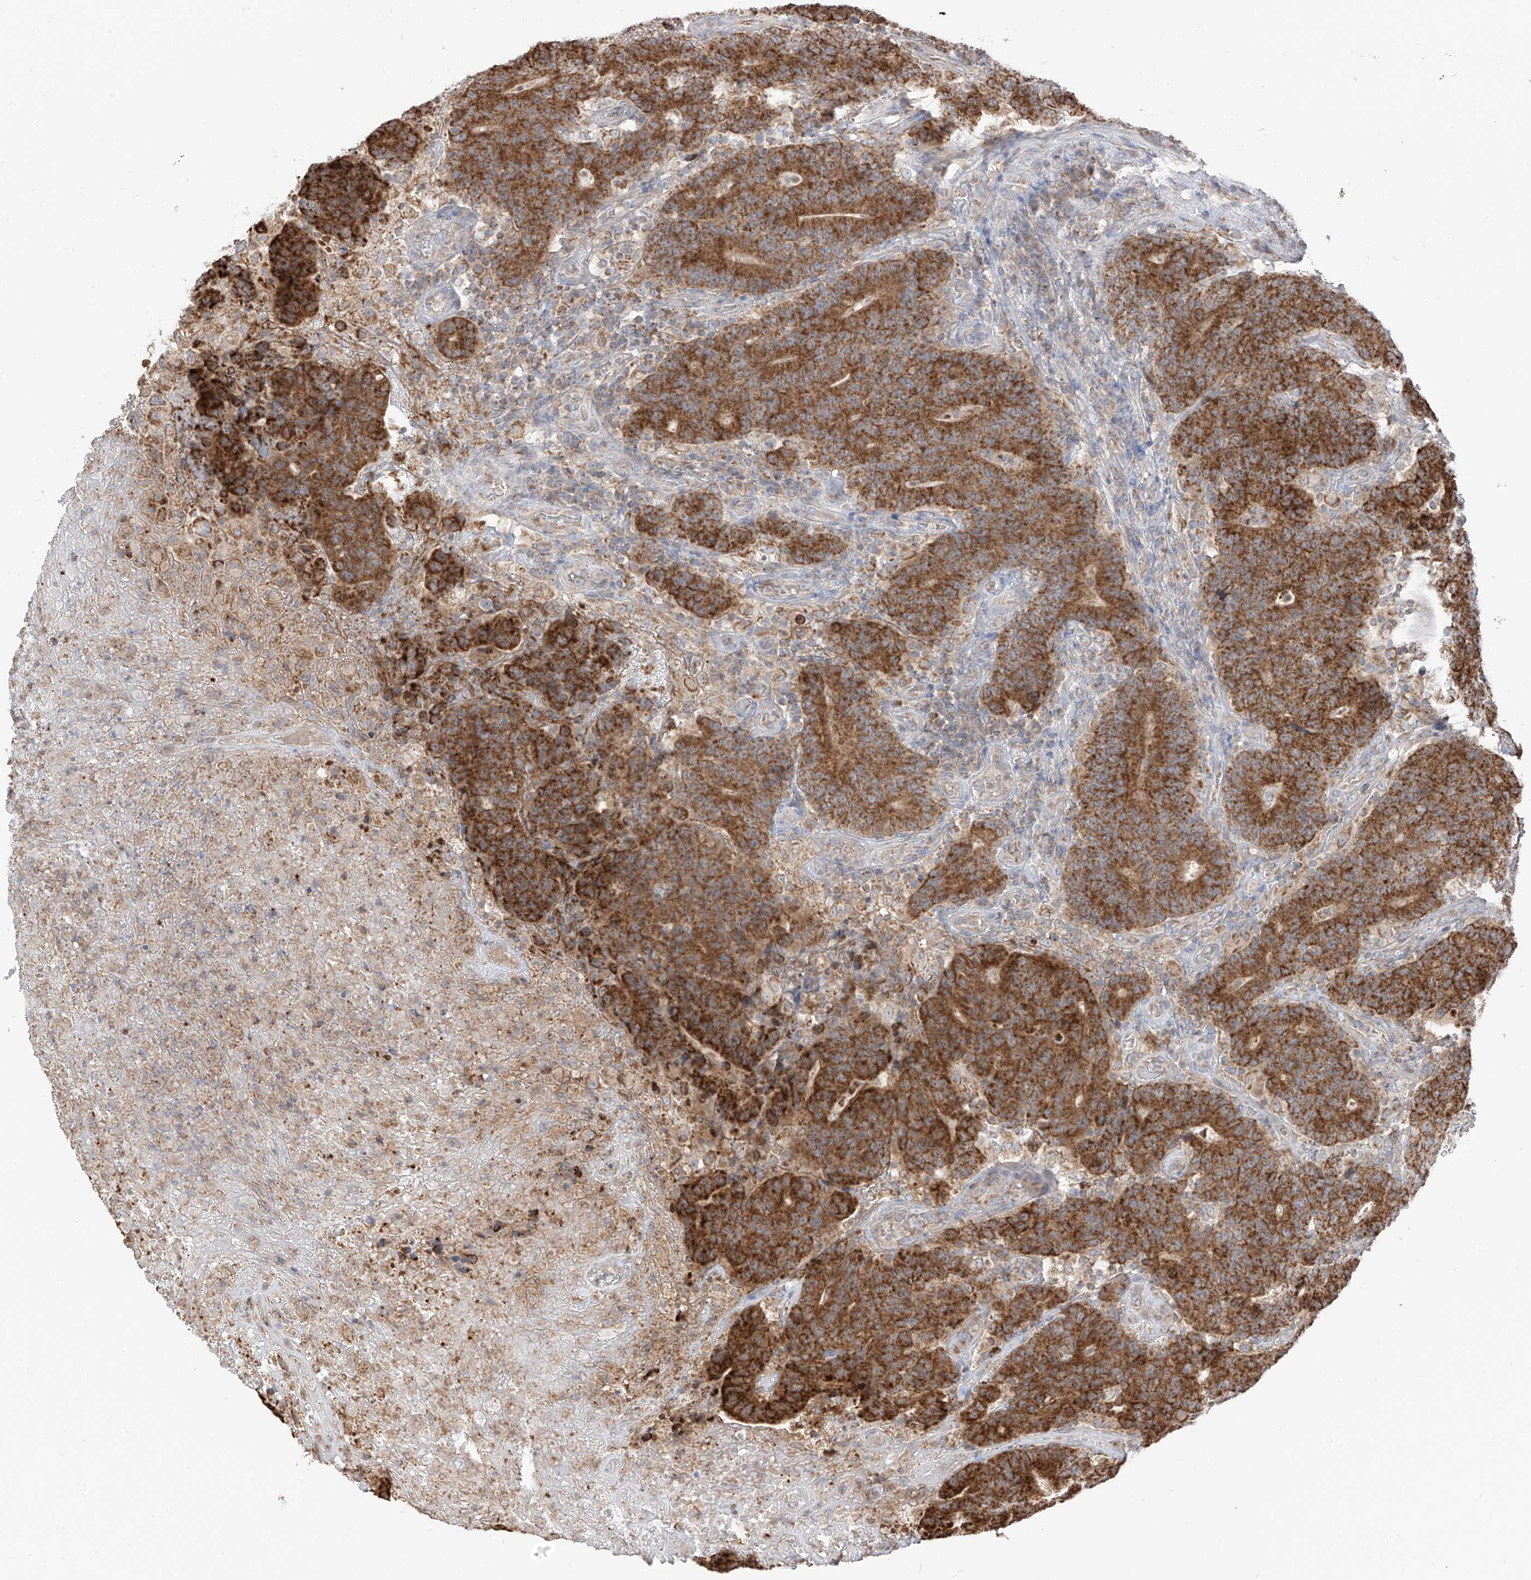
{"staining": {"intensity": "strong", "quantity": ">75%", "location": "cytoplasmic/membranous"}, "tissue": "colorectal cancer", "cell_type": "Tumor cells", "image_type": "cancer", "snomed": [{"axis": "morphology", "description": "Normal tissue, NOS"}, {"axis": "morphology", "description": "Adenocarcinoma, NOS"}, {"axis": "topography", "description": "Colon"}], "caption": "Colorectal cancer stained for a protein (brown) shows strong cytoplasmic/membranous positive positivity in about >75% of tumor cells.", "gene": "ETHE1", "patient": {"sex": "female", "age": 75}}